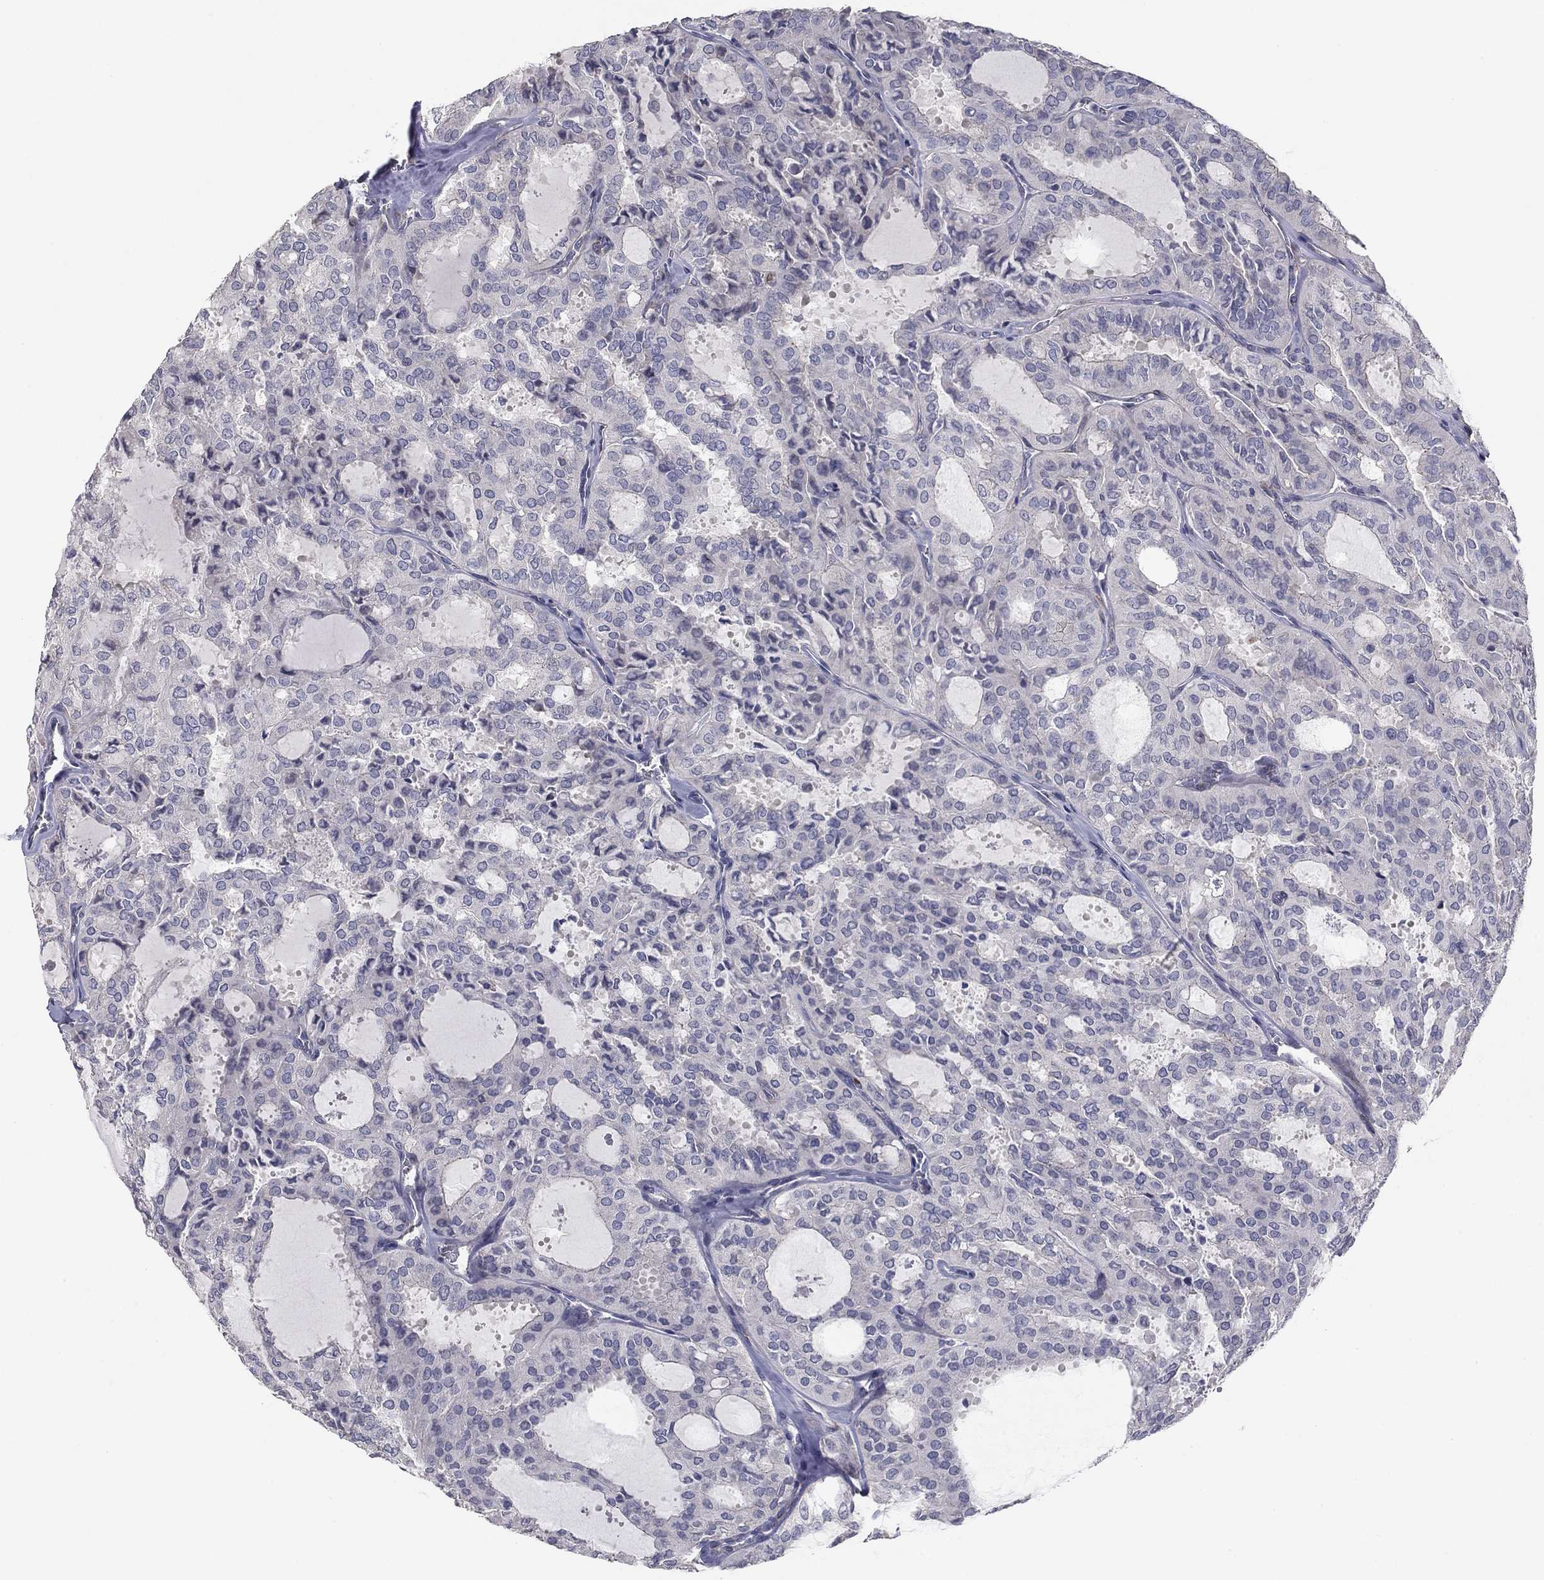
{"staining": {"intensity": "negative", "quantity": "none", "location": "none"}, "tissue": "thyroid cancer", "cell_type": "Tumor cells", "image_type": "cancer", "snomed": [{"axis": "morphology", "description": "Follicular adenoma carcinoma, NOS"}, {"axis": "topography", "description": "Thyroid gland"}], "caption": "An immunohistochemistry (IHC) histopathology image of follicular adenoma carcinoma (thyroid) is shown. There is no staining in tumor cells of follicular adenoma carcinoma (thyroid). (DAB (3,3'-diaminobenzidine) IHC with hematoxylin counter stain).", "gene": "SEPTIN3", "patient": {"sex": "male", "age": 75}}